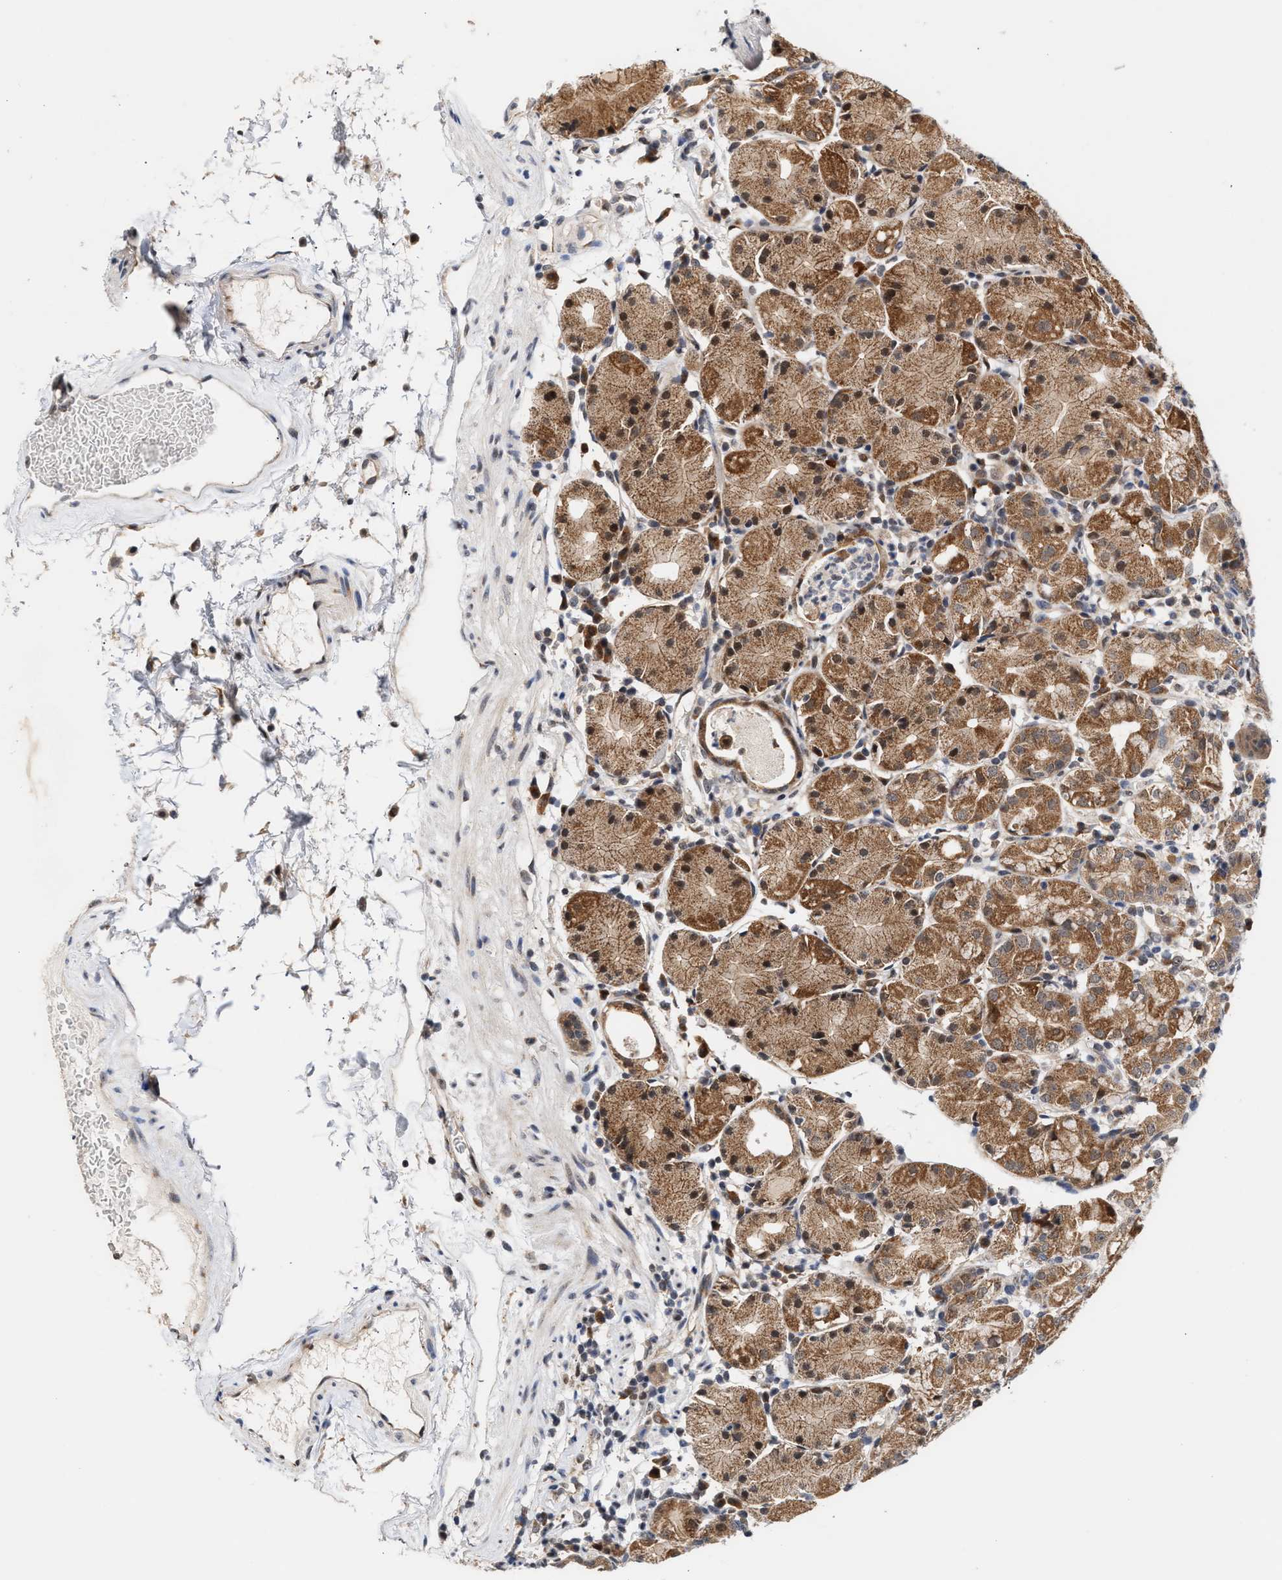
{"staining": {"intensity": "moderate", "quantity": ">75%", "location": "cytoplasmic/membranous"}, "tissue": "stomach", "cell_type": "Glandular cells", "image_type": "normal", "snomed": [{"axis": "morphology", "description": "Normal tissue, NOS"}, {"axis": "topography", "description": "Stomach"}, {"axis": "topography", "description": "Stomach, lower"}], "caption": "This photomicrograph displays IHC staining of benign human stomach, with medium moderate cytoplasmic/membranous positivity in approximately >75% of glandular cells.", "gene": "MKNK2", "patient": {"sex": "female", "age": 75}}